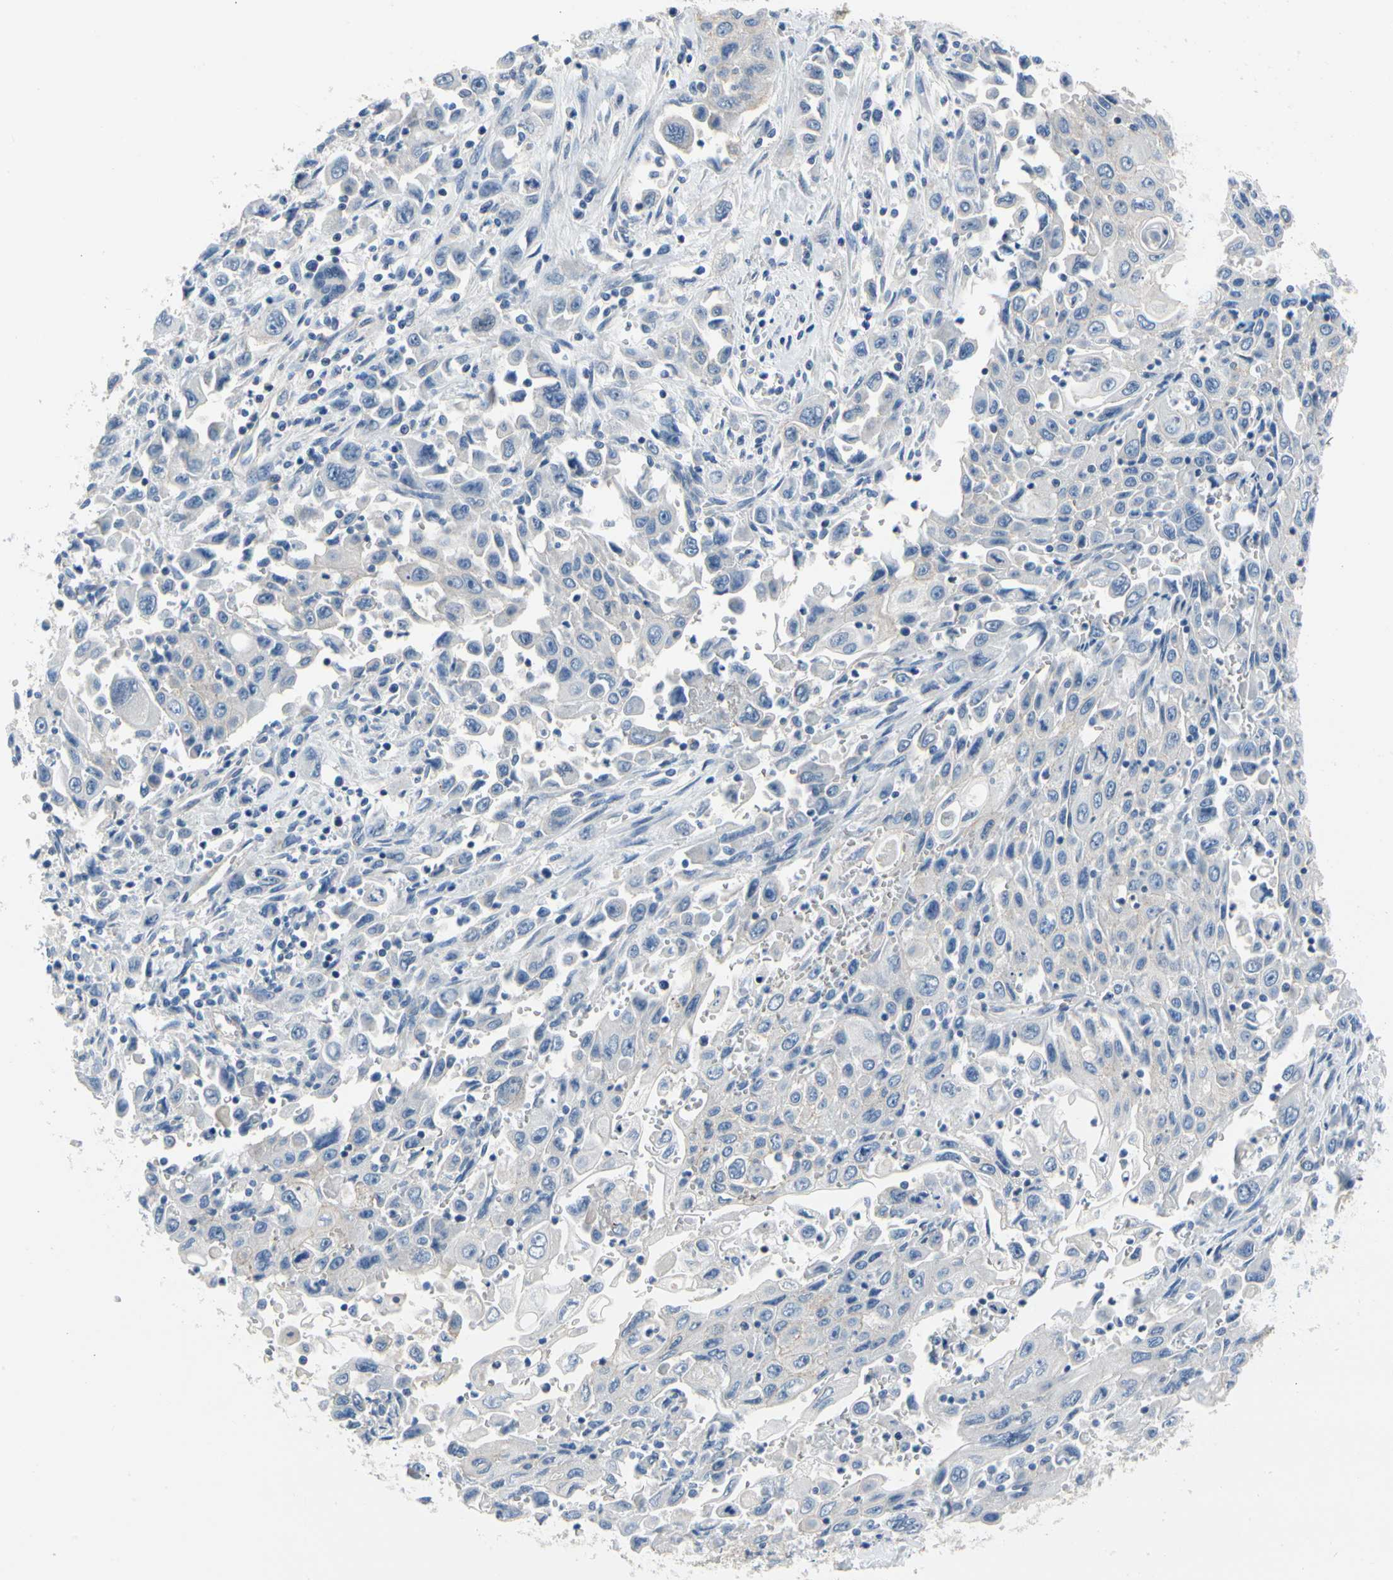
{"staining": {"intensity": "negative", "quantity": "none", "location": "none"}, "tissue": "pancreatic cancer", "cell_type": "Tumor cells", "image_type": "cancer", "snomed": [{"axis": "morphology", "description": "Adenocarcinoma, NOS"}, {"axis": "topography", "description": "Pancreas"}], "caption": "Pancreatic adenocarcinoma stained for a protein using IHC shows no expression tumor cells.", "gene": "CA14", "patient": {"sex": "male", "age": 70}}